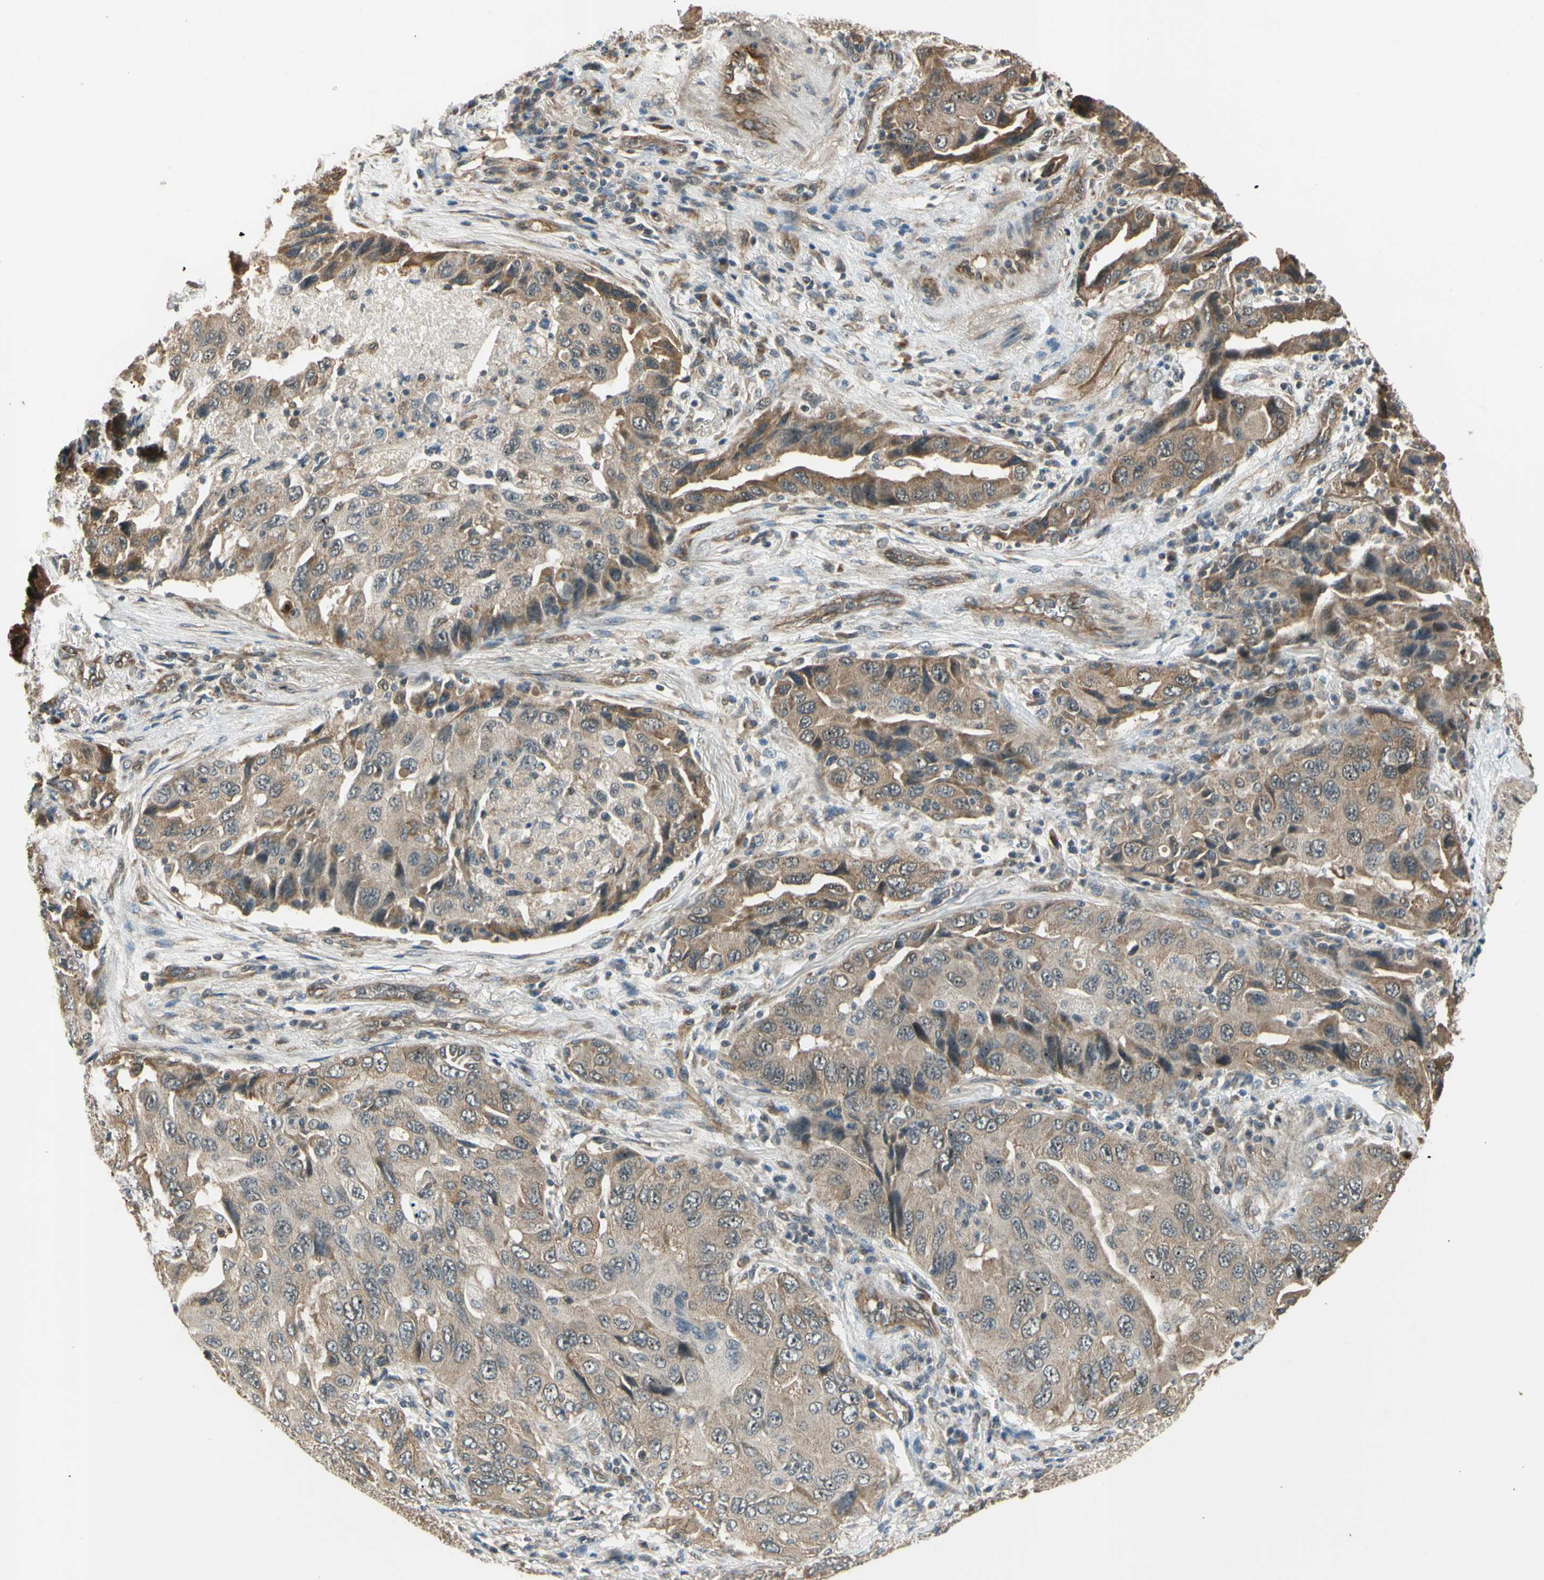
{"staining": {"intensity": "moderate", "quantity": "25%-75%", "location": "cytoplasmic/membranous"}, "tissue": "lung cancer", "cell_type": "Tumor cells", "image_type": "cancer", "snomed": [{"axis": "morphology", "description": "Adenocarcinoma, NOS"}, {"axis": "topography", "description": "Lung"}], "caption": "A histopathology image of lung adenocarcinoma stained for a protein reveals moderate cytoplasmic/membranous brown staining in tumor cells. (brown staining indicates protein expression, while blue staining denotes nuclei).", "gene": "EFNB2", "patient": {"sex": "female", "age": 65}}